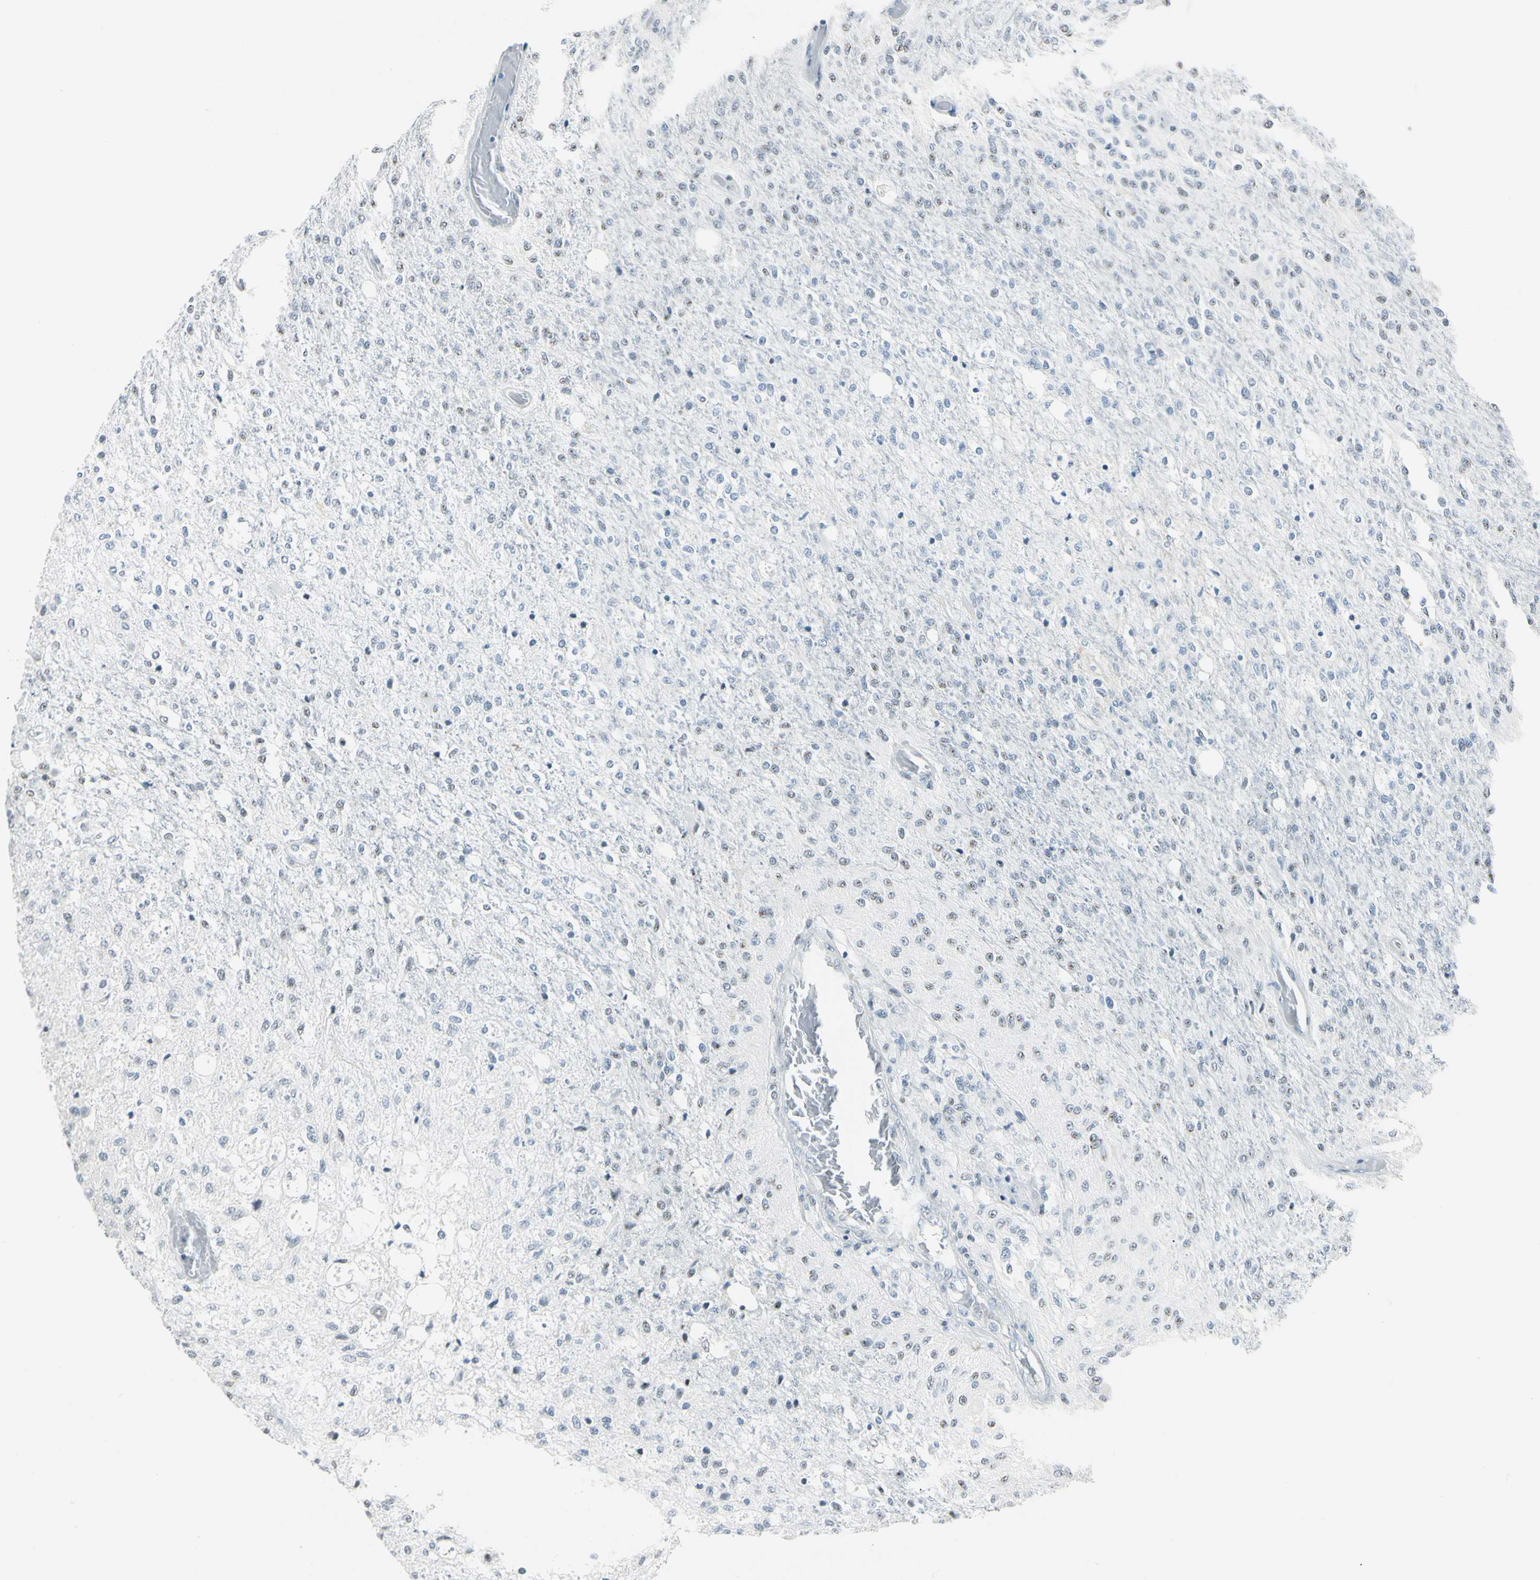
{"staining": {"intensity": "negative", "quantity": "none", "location": "none"}, "tissue": "glioma", "cell_type": "Tumor cells", "image_type": "cancer", "snomed": [{"axis": "morphology", "description": "Normal tissue, NOS"}, {"axis": "morphology", "description": "Glioma, malignant, High grade"}, {"axis": "topography", "description": "Cerebral cortex"}], "caption": "IHC image of human glioma stained for a protein (brown), which shows no positivity in tumor cells. Brightfield microscopy of immunohistochemistry (IHC) stained with DAB (3,3'-diaminobenzidine) (brown) and hematoxylin (blue), captured at high magnification.", "gene": "NELFE", "patient": {"sex": "male", "age": 77}}